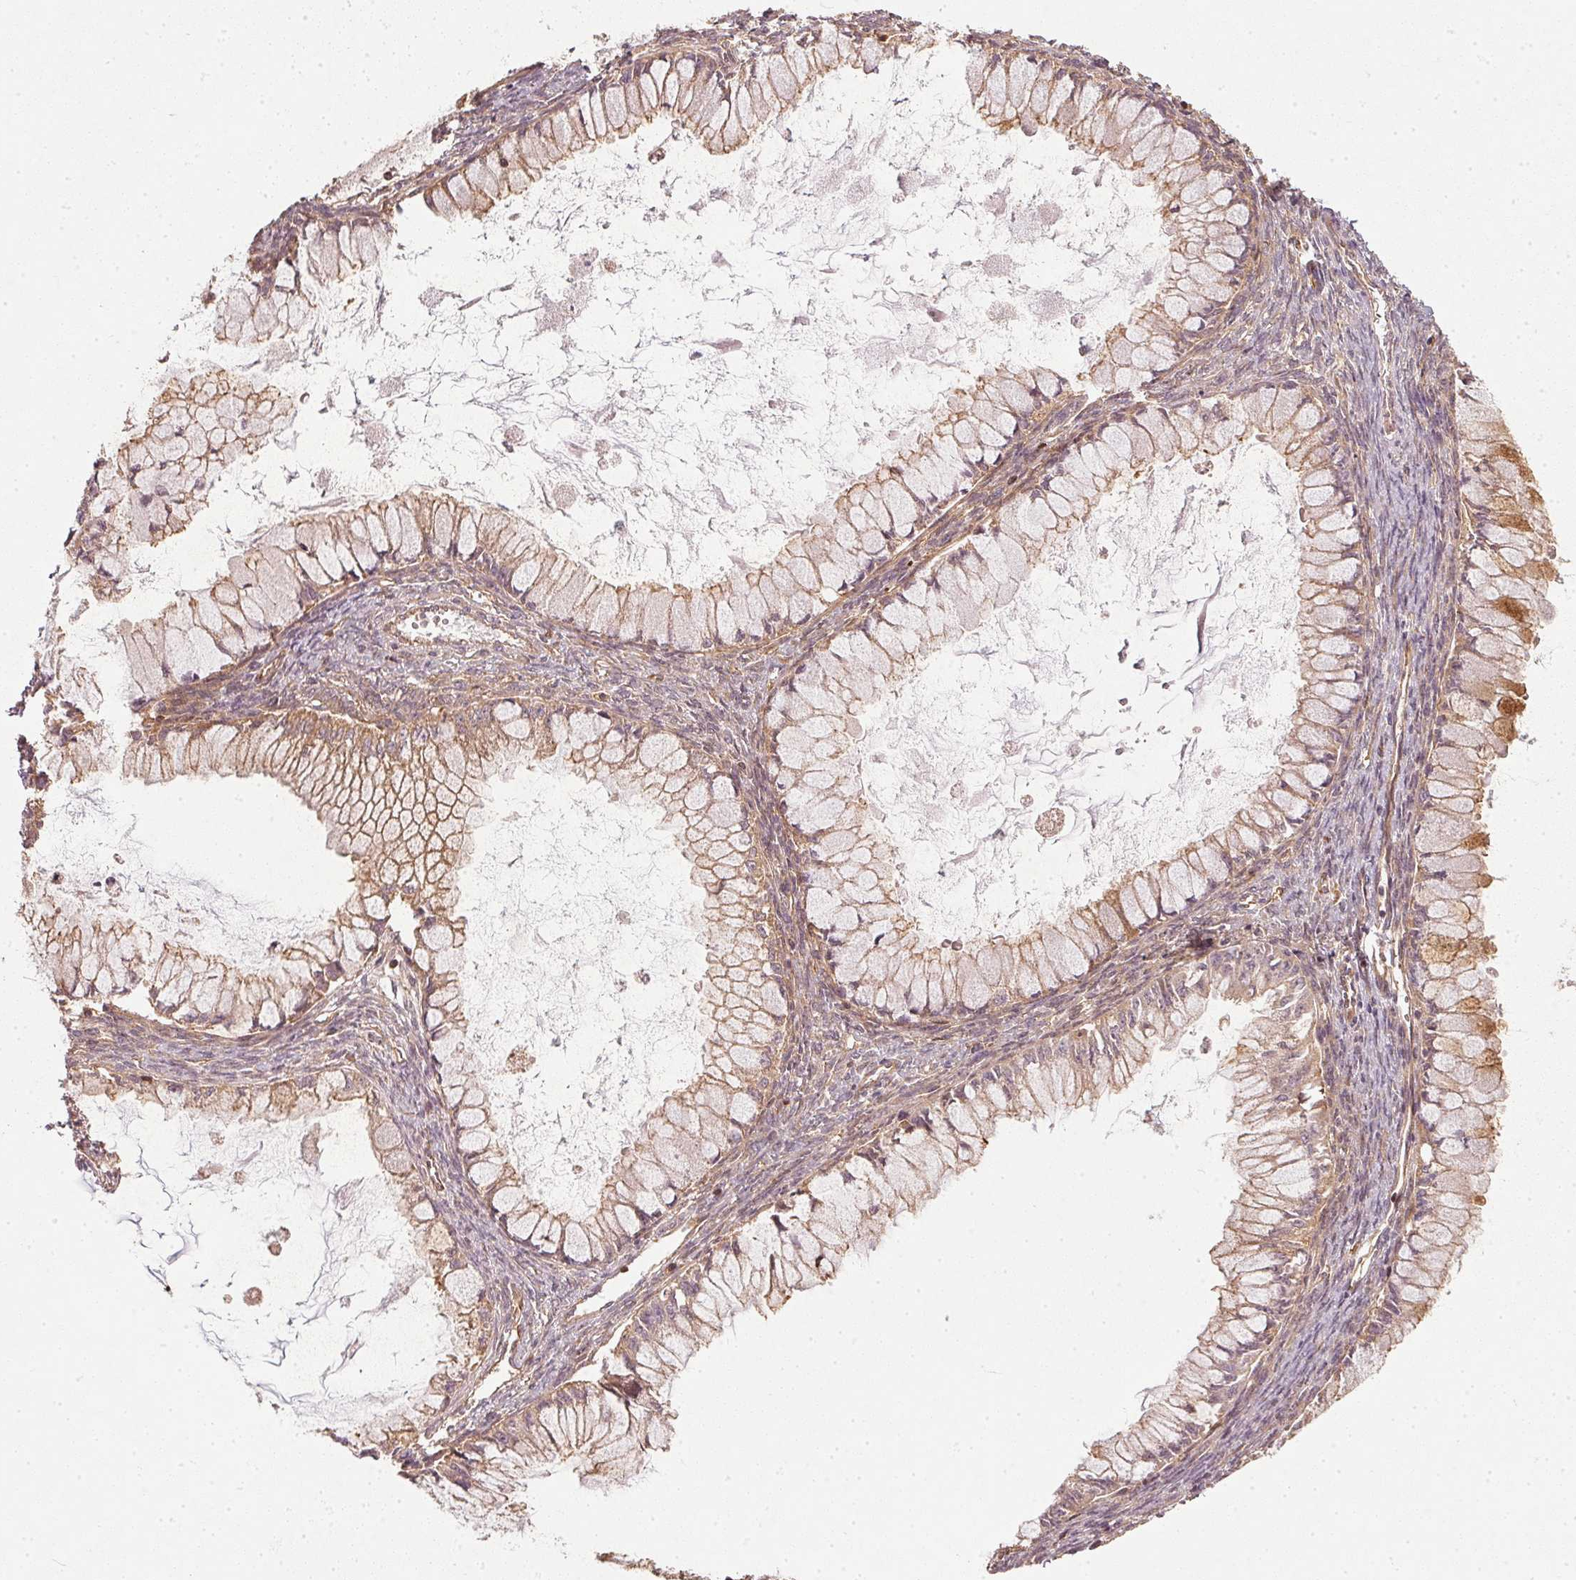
{"staining": {"intensity": "moderate", "quantity": ">75%", "location": "cytoplasmic/membranous"}, "tissue": "ovarian cancer", "cell_type": "Tumor cells", "image_type": "cancer", "snomed": [{"axis": "morphology", "description": "Cystadenocarcinoma, mucinous, NOS"}, {"axis": "topography", "description": "Ovary"}], "caption": "Tumor cells reveal medium levels of moderate cytoplasmic/membranous staining in about >75% of cells in mucinous cystadenocarcinoma (ovarian).", "gene": "NADK2", "patient": {"sex": "female", "age": 34}}